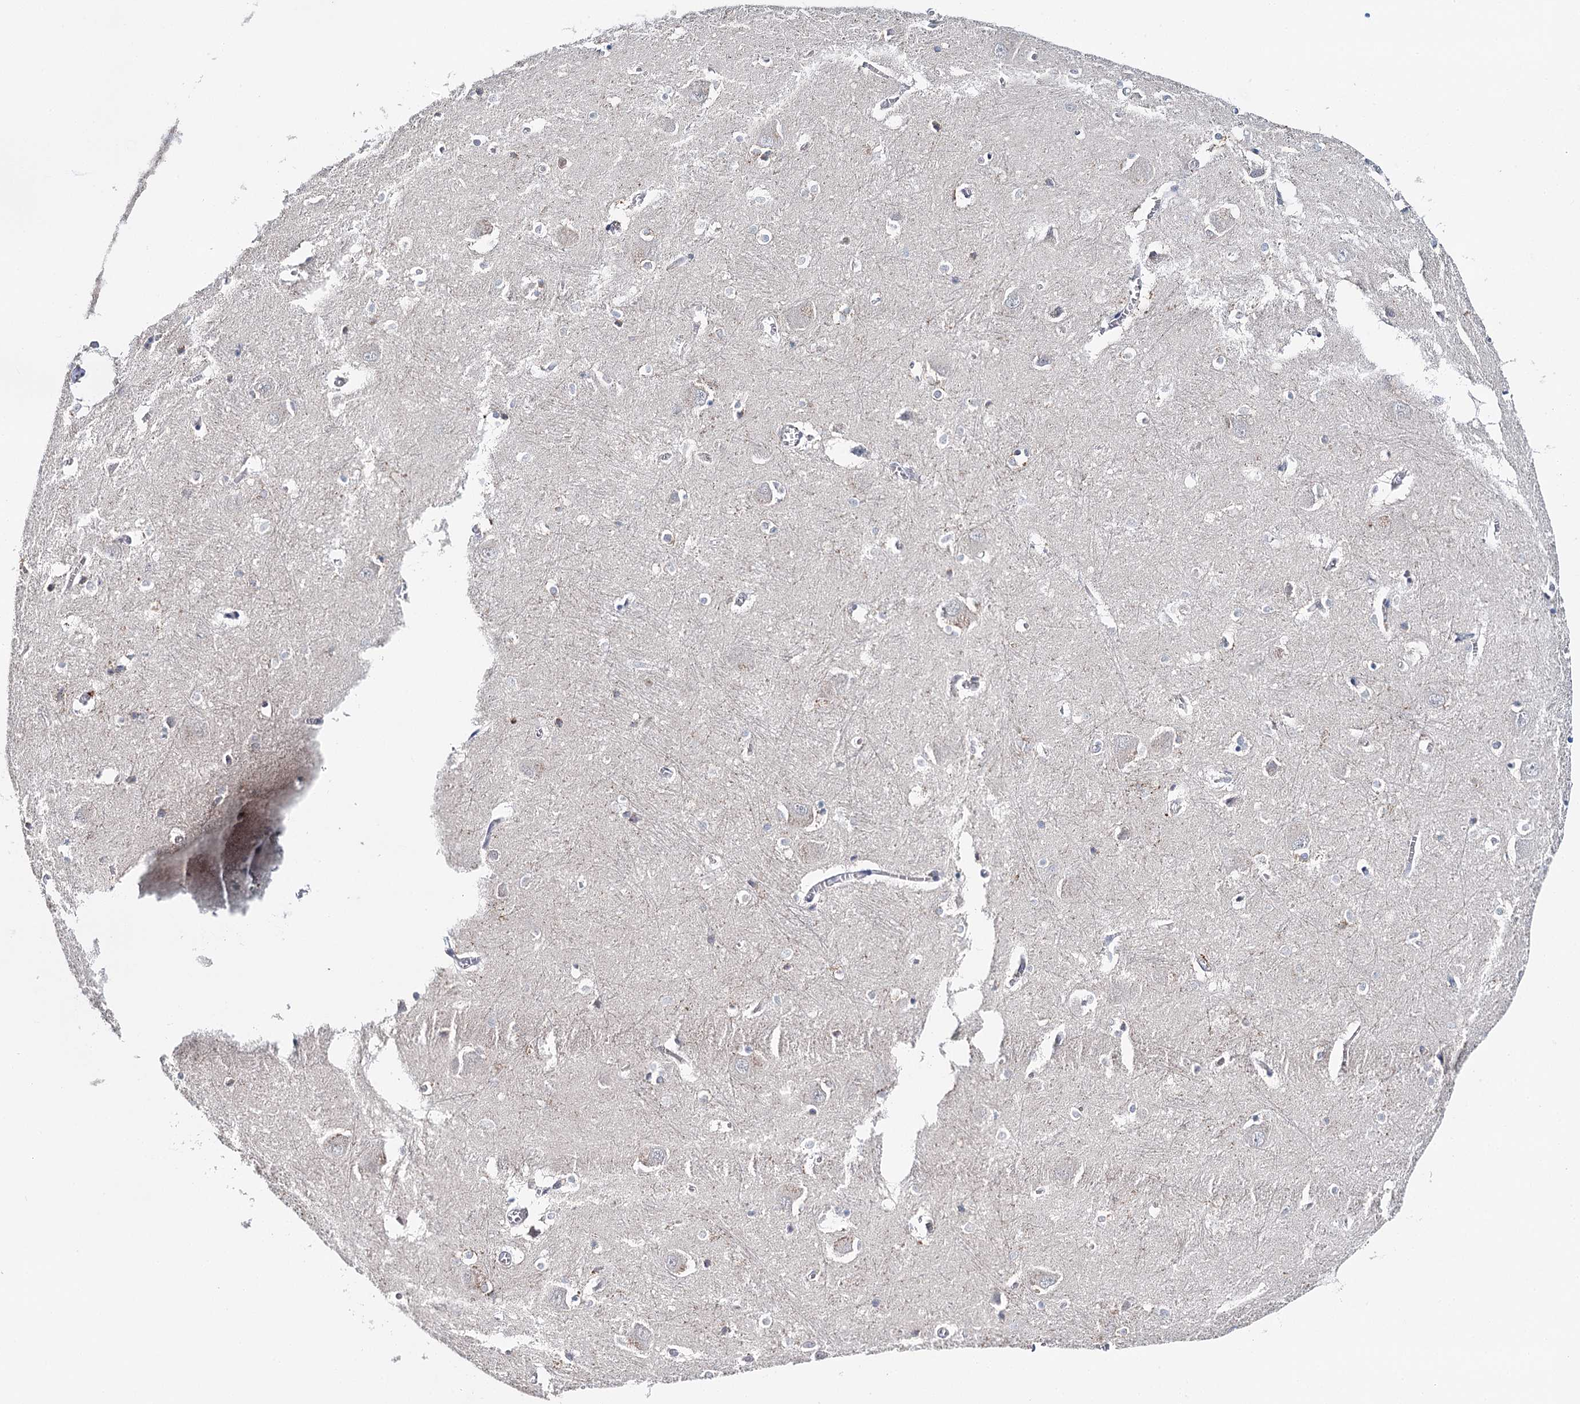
{"staining": {"intensity": "negative", "quantity": "none", "location": "none"}, "tissue": "caudate", "cell_type": "Glial cells", "image_type": "normal", "snomed": [{"axis": "morphology", "description": "Normal tissue, NOS"}, {"axis": "topography", "description": "Lateral ventricle wall"}], "caption": "High magnification brightfield microscopy of benign caudate stained with DAB (3,3'-diaminobenzidine) (brown) and counterstained with hematoxylin (blue): glial cells show no significant positivity. Brightfield microscopy of immunohistochemistry stained with DAB (3,3'-diaminobenzidine) (brown) and hematoxylin (blue), captured at high magnification.", "gene": "DAPK1", "patient": {"sex": "male", "age": 37}}